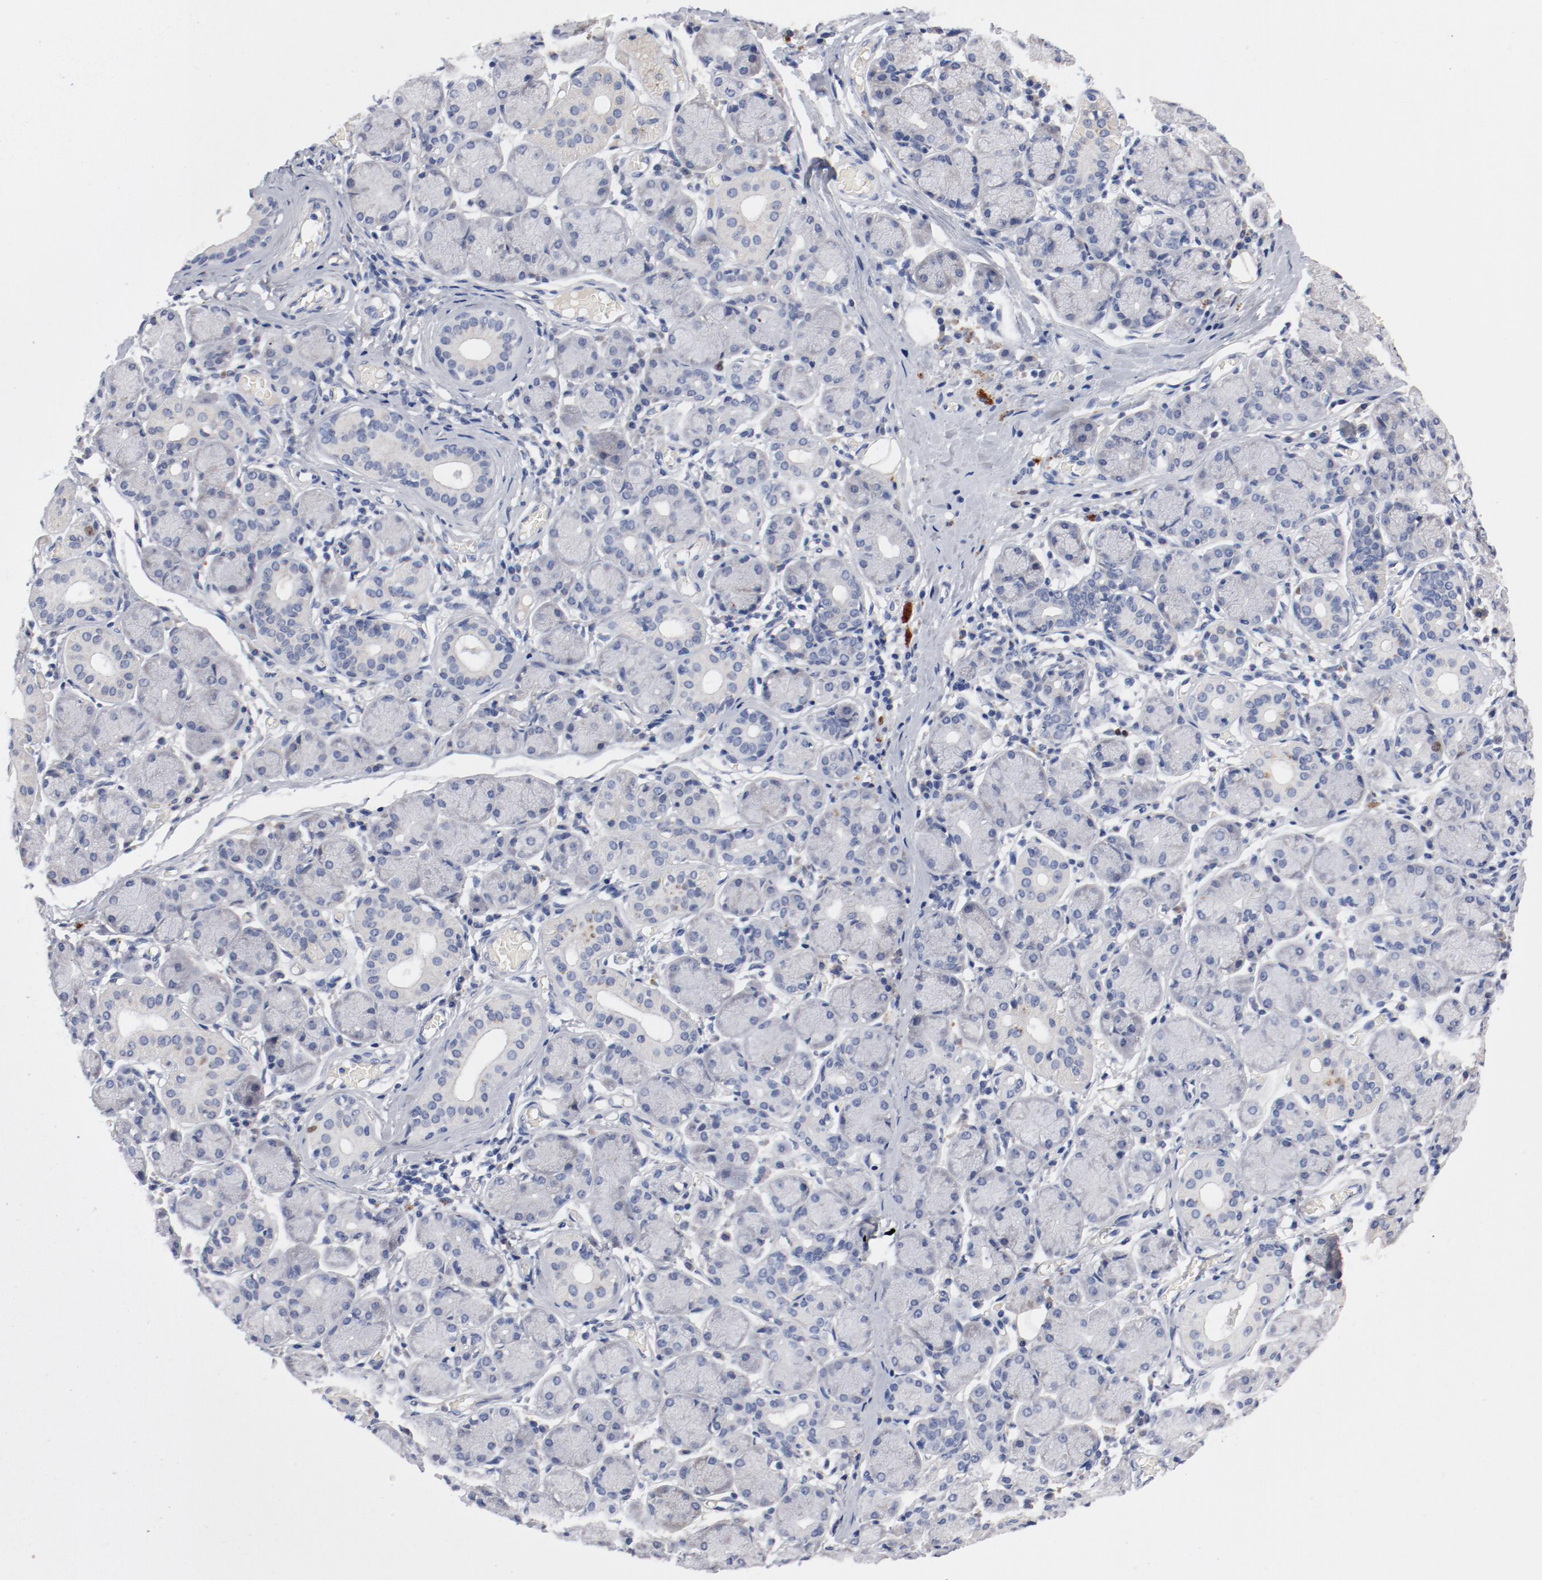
{"staining": {"intensity": "negative", "quantity": "none", "location": "none"}, "tissue": "salivary gland", "cell_type": "Glandular cells", "image_type": "normal", "snomed": [{"axis": "morphology", "description": "Normal tissue, NOS"}, {"axis": "topography", "description": "Salivary gland"}], "caption": "This is an immunohistochemistry (IHC) histopathology image of benign human salivary gland. There is no expression in glandular cells.", "gene": "BIRC5", "patient": {"sex": "female", "age": 24}}